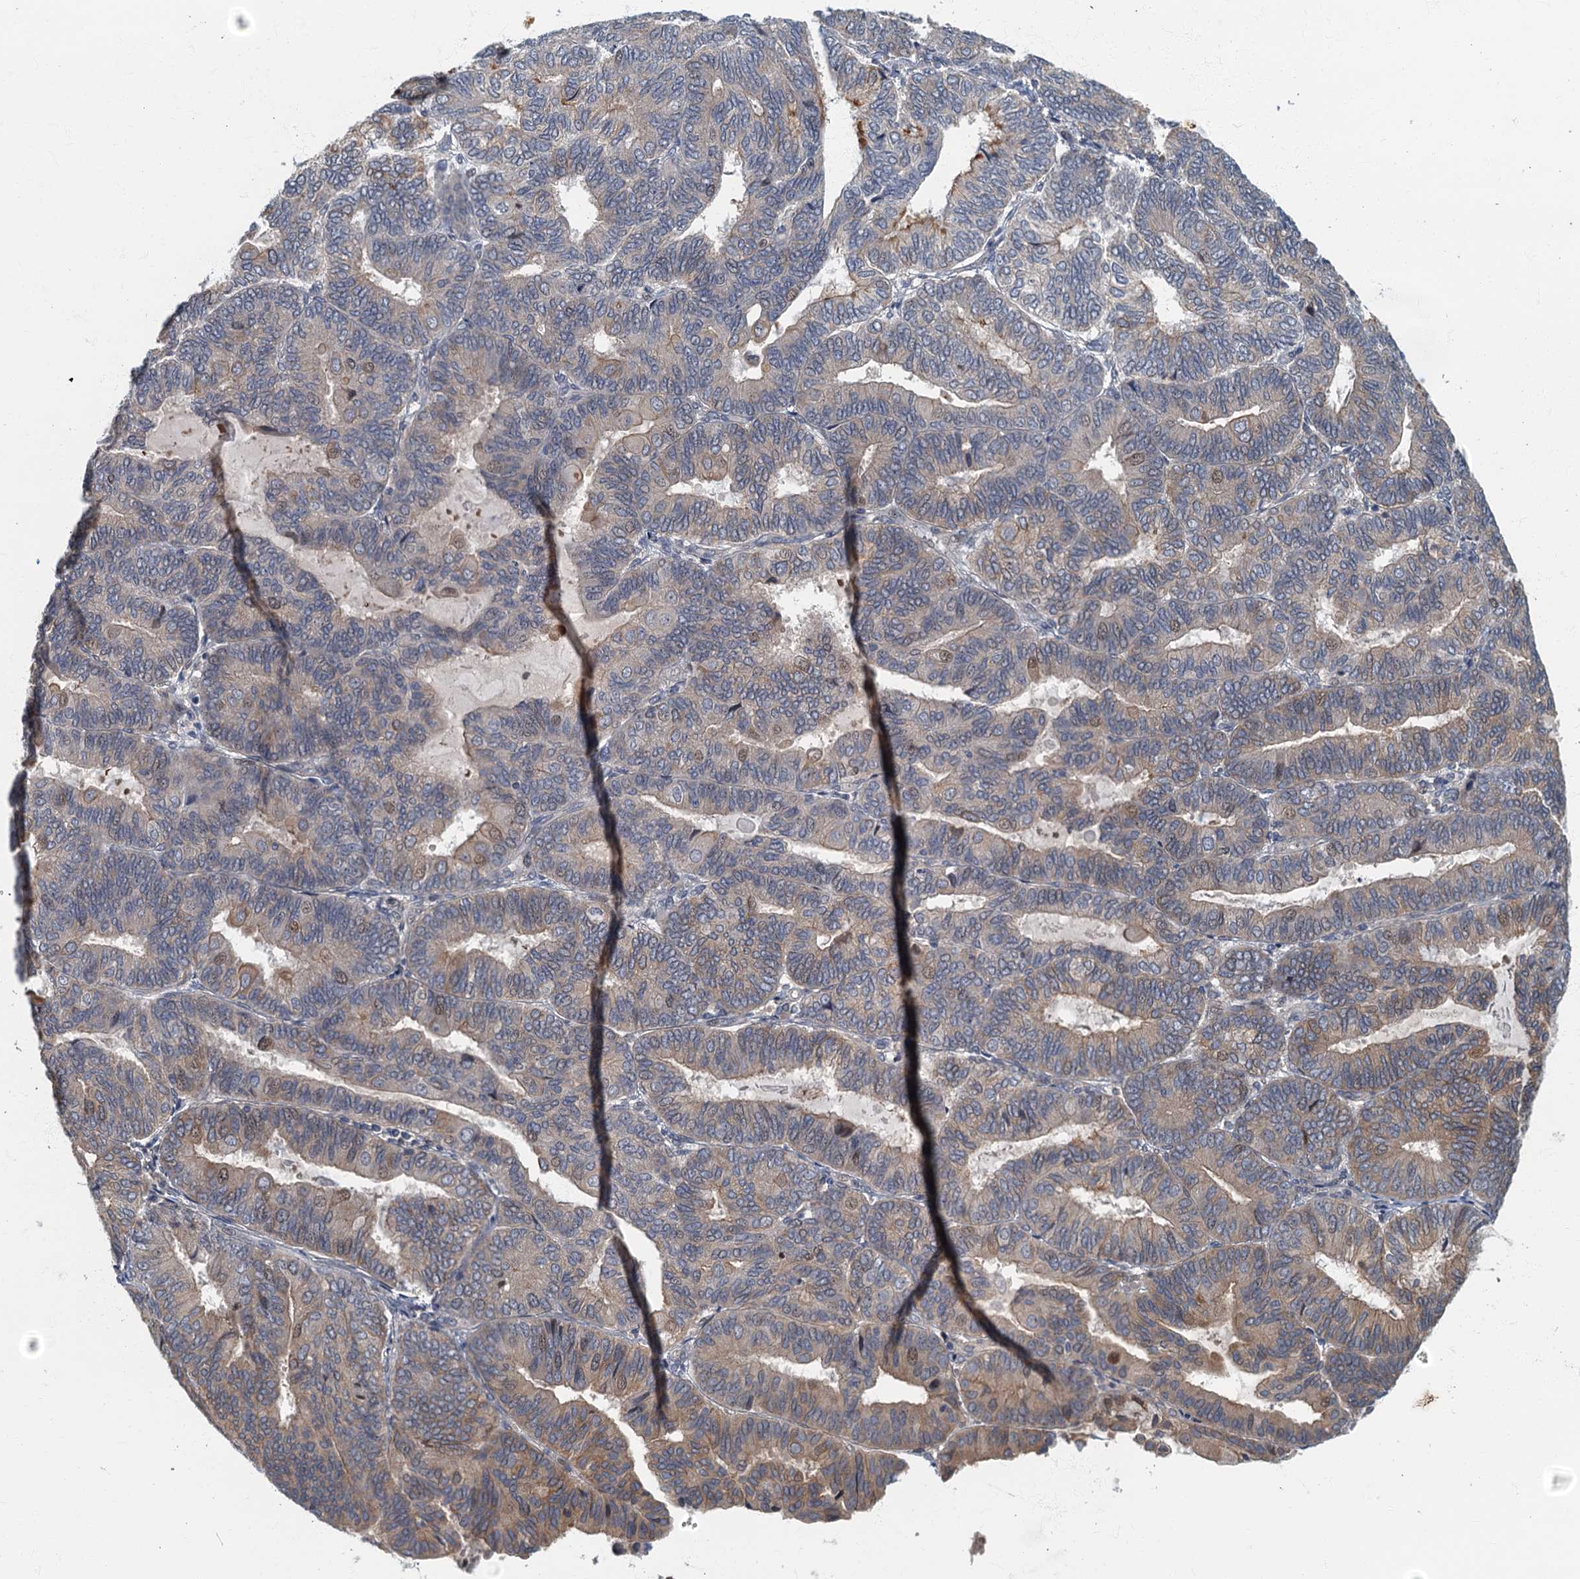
{"staining": {"intensity": "weak", "quantity": "<25%", "location": "cytoplasmic/membranous"}, "tissue": "endometrial cancer", "cell_type": "Tumor cells", "image_type": "cancer", "snomed": [{"axis": "morphology", "description": "Adenocarcinoma, NOS"}, {"axis": "topography", "description": "Endometrium"}], "caption": "IHC of endometrial cancer (adenocarcinoma) exhibits no staining in tumor cells.", "gene": "CKAP2L", "patient": {"sex": "female", "age": 81}}